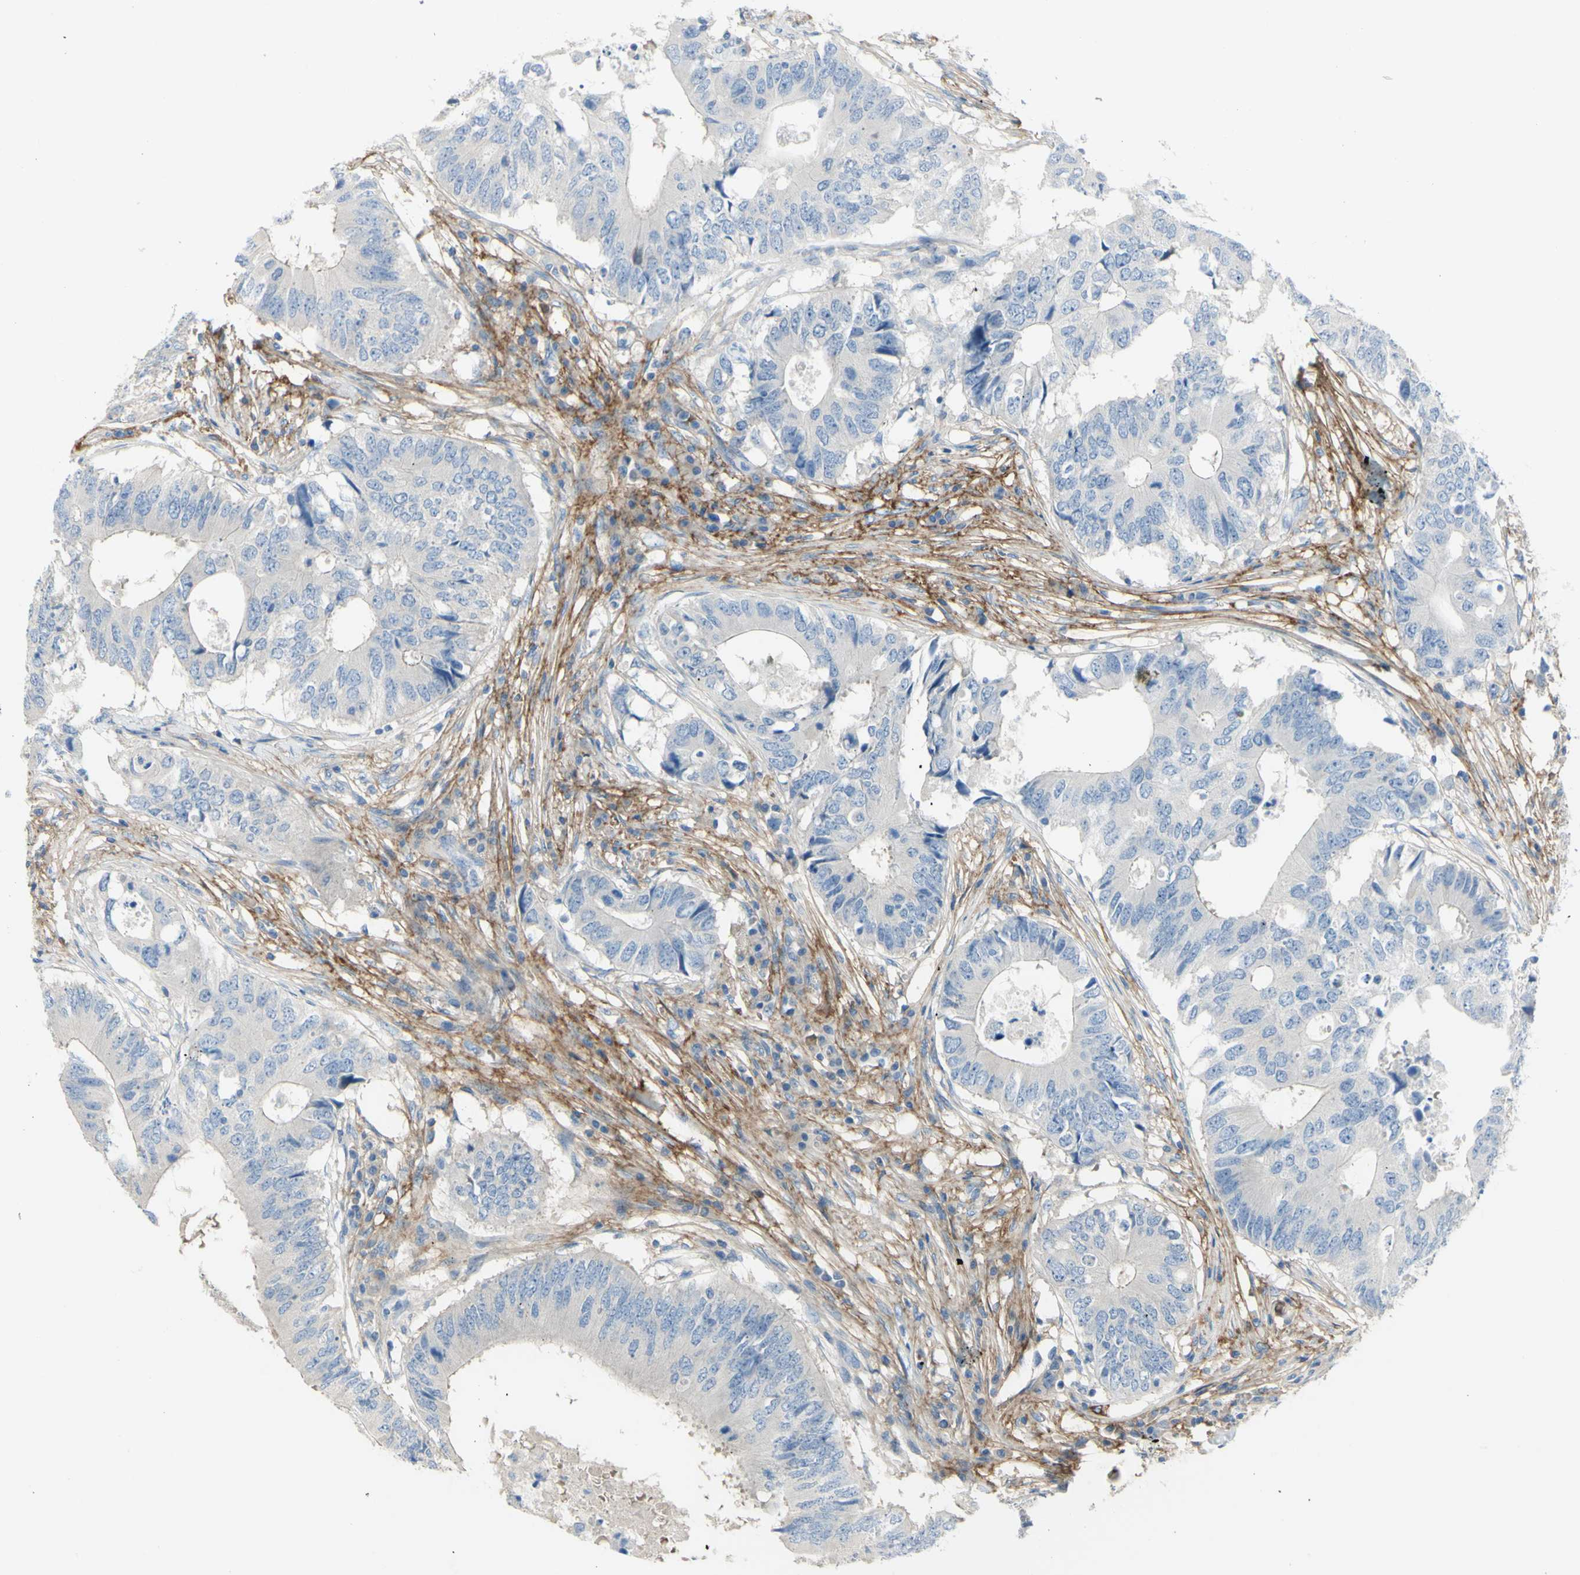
{"staining": {"intensity": "negative", "quantity": "none", "location": "none"}, "tissue": "colorectal cancer", "cell_type": "Tumor cells", "image_type": "cancer", "snomed": [{"axis": "morphology", "description": "Adenocarcinoma, NOS"}, {"axis": "topography", "description": "Colon"}], "caption": "There is no significant positivity in tumor cells of colorectal cancer (adenocarcinoma).", "gene": "NCBP2L", "patient": {"sex": "male", "age": 71}}